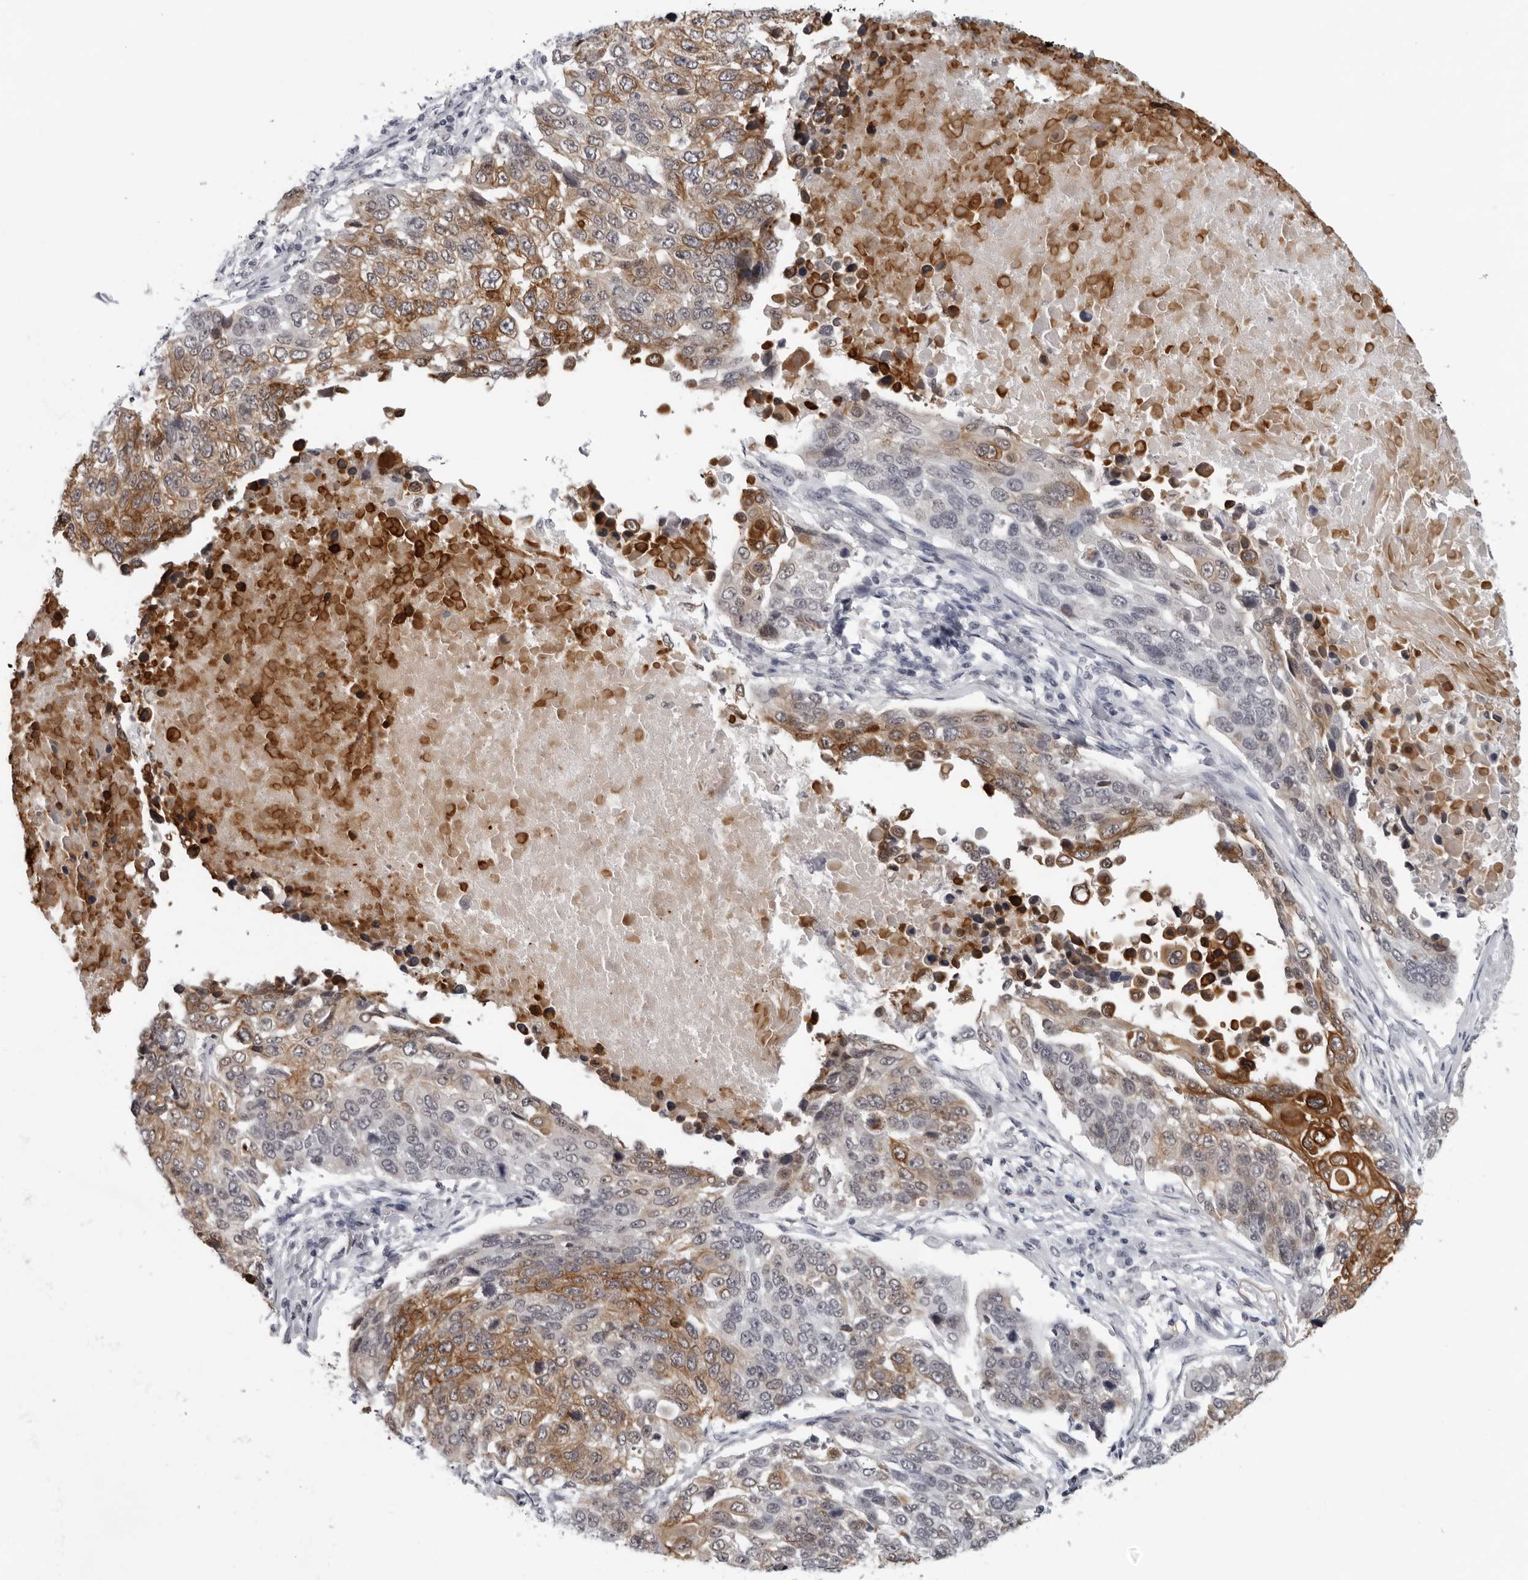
{"staining": {"intensity": "moderate", "quantity": ">75%", "location": "cytoplasmic/membranous"}, "tissue": "lung cancer", "cell_type": "Tumor cells", "image_type": "cancer", "snomed": [{"axis": "morphology", "description": "Squamous cell carcinoma, NOS"}, {"axis": "topography", "description": "Lung"}], "caption": "Immunohistochemistry (IHC) photomicrograph of human lung squamous cell carcinoma stained for a protein (brown), which shows medium levels of moderate cytoplasmic/membranous staining in approximately >75% of tumor cells.", "gene": "CCDC28B", "patient": {"sex": "male", "age": 66}}